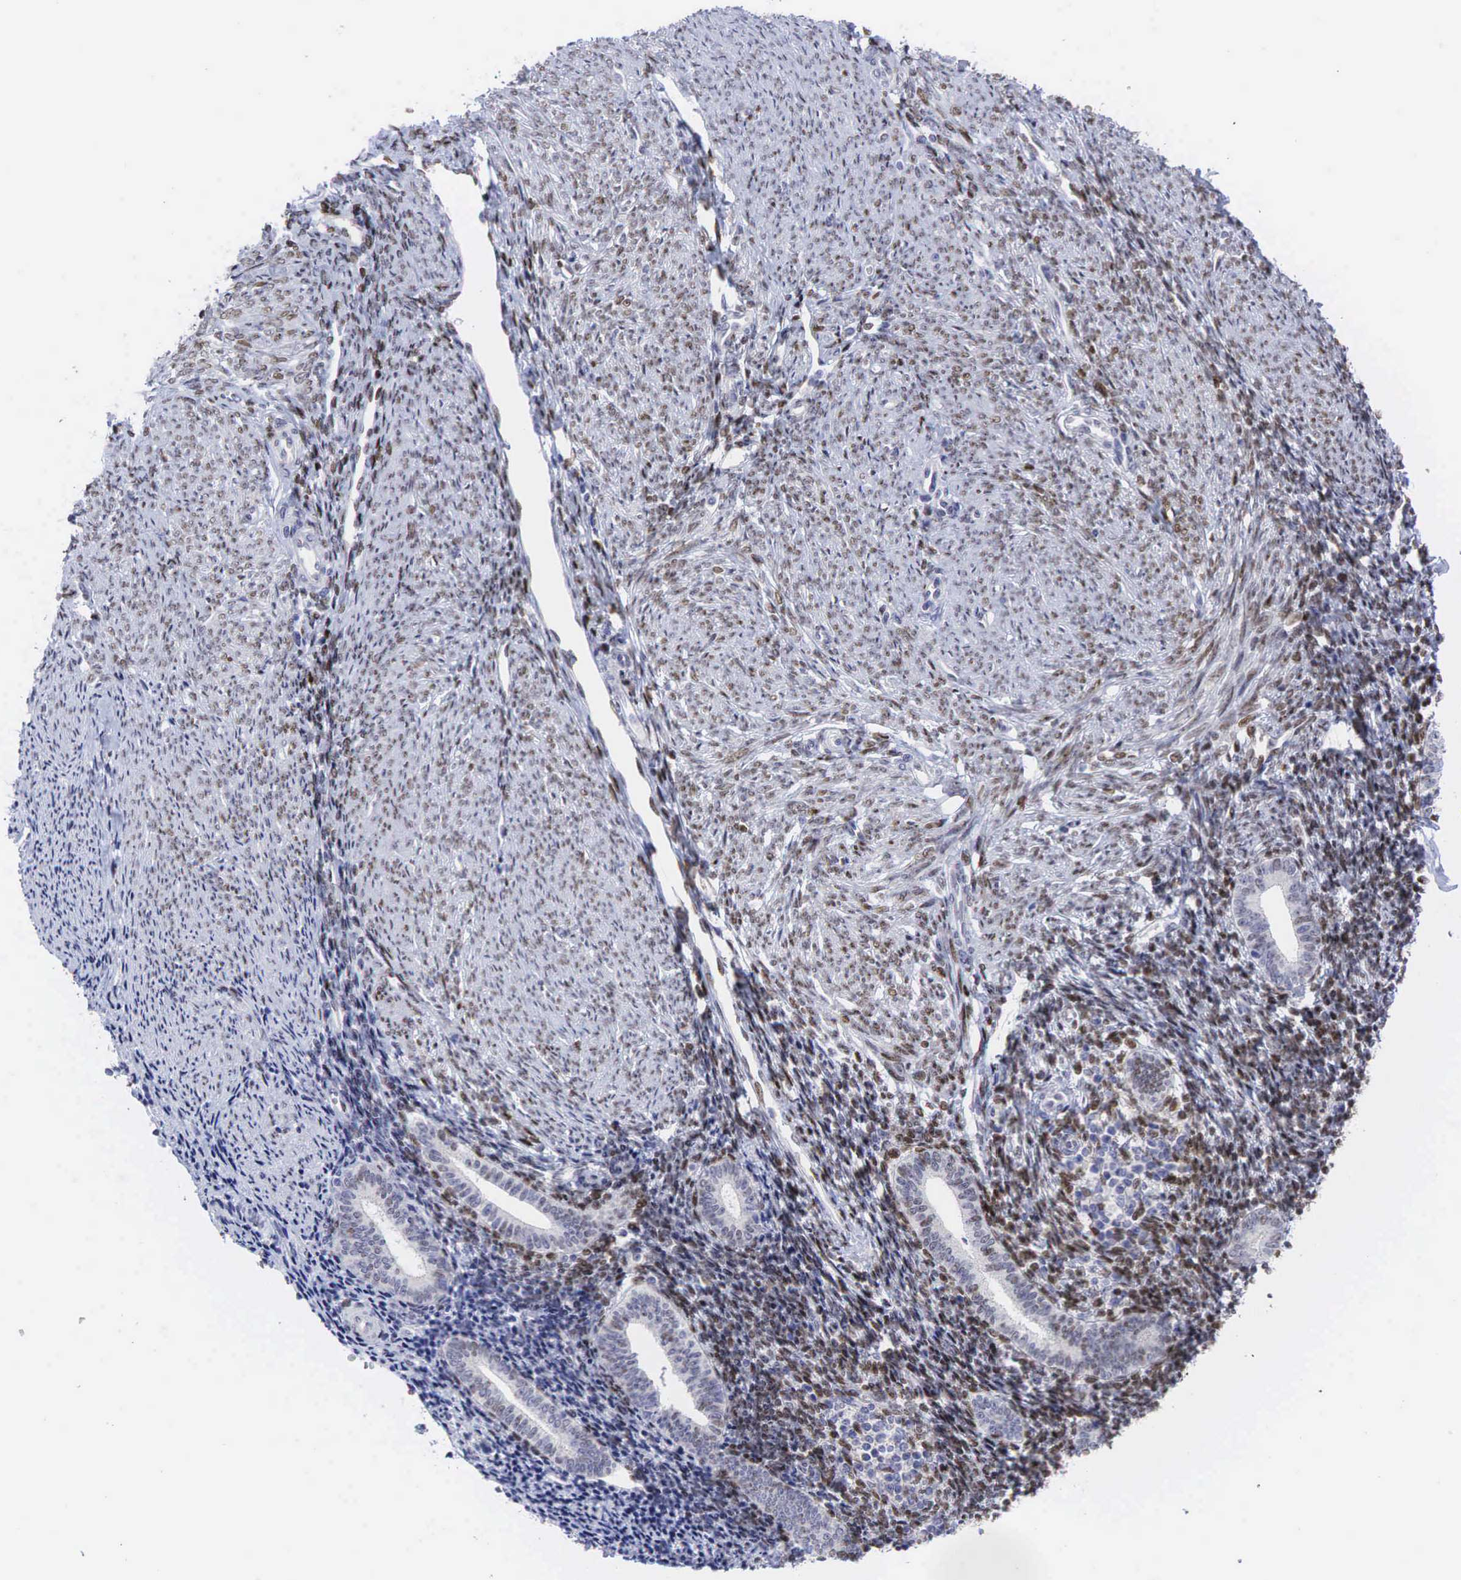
{"staining": {"intensity": "moderate", "quantity": "25%-75%", "location": "nuclear"}, "tissue": "endometrium", "cell_type": "Cells in endometrial stroma", "image_type": "normal", "snomed": [{"axis": "morphology", "description": "Normal tissue, NOS"}, {"axis": "topography", "description": "Endometrium"}], "caption": "IHC histopathology image of unremarkable endometrium: endometrium stained using immunohistochemistry demonstrates medium levels of moderate protein expression localized specifically in the nuclear of cells in endometrial stroma, appearing as a nuclear brown color.", "gene": "AR", "patient": {"sex": "female", "age": 52}}